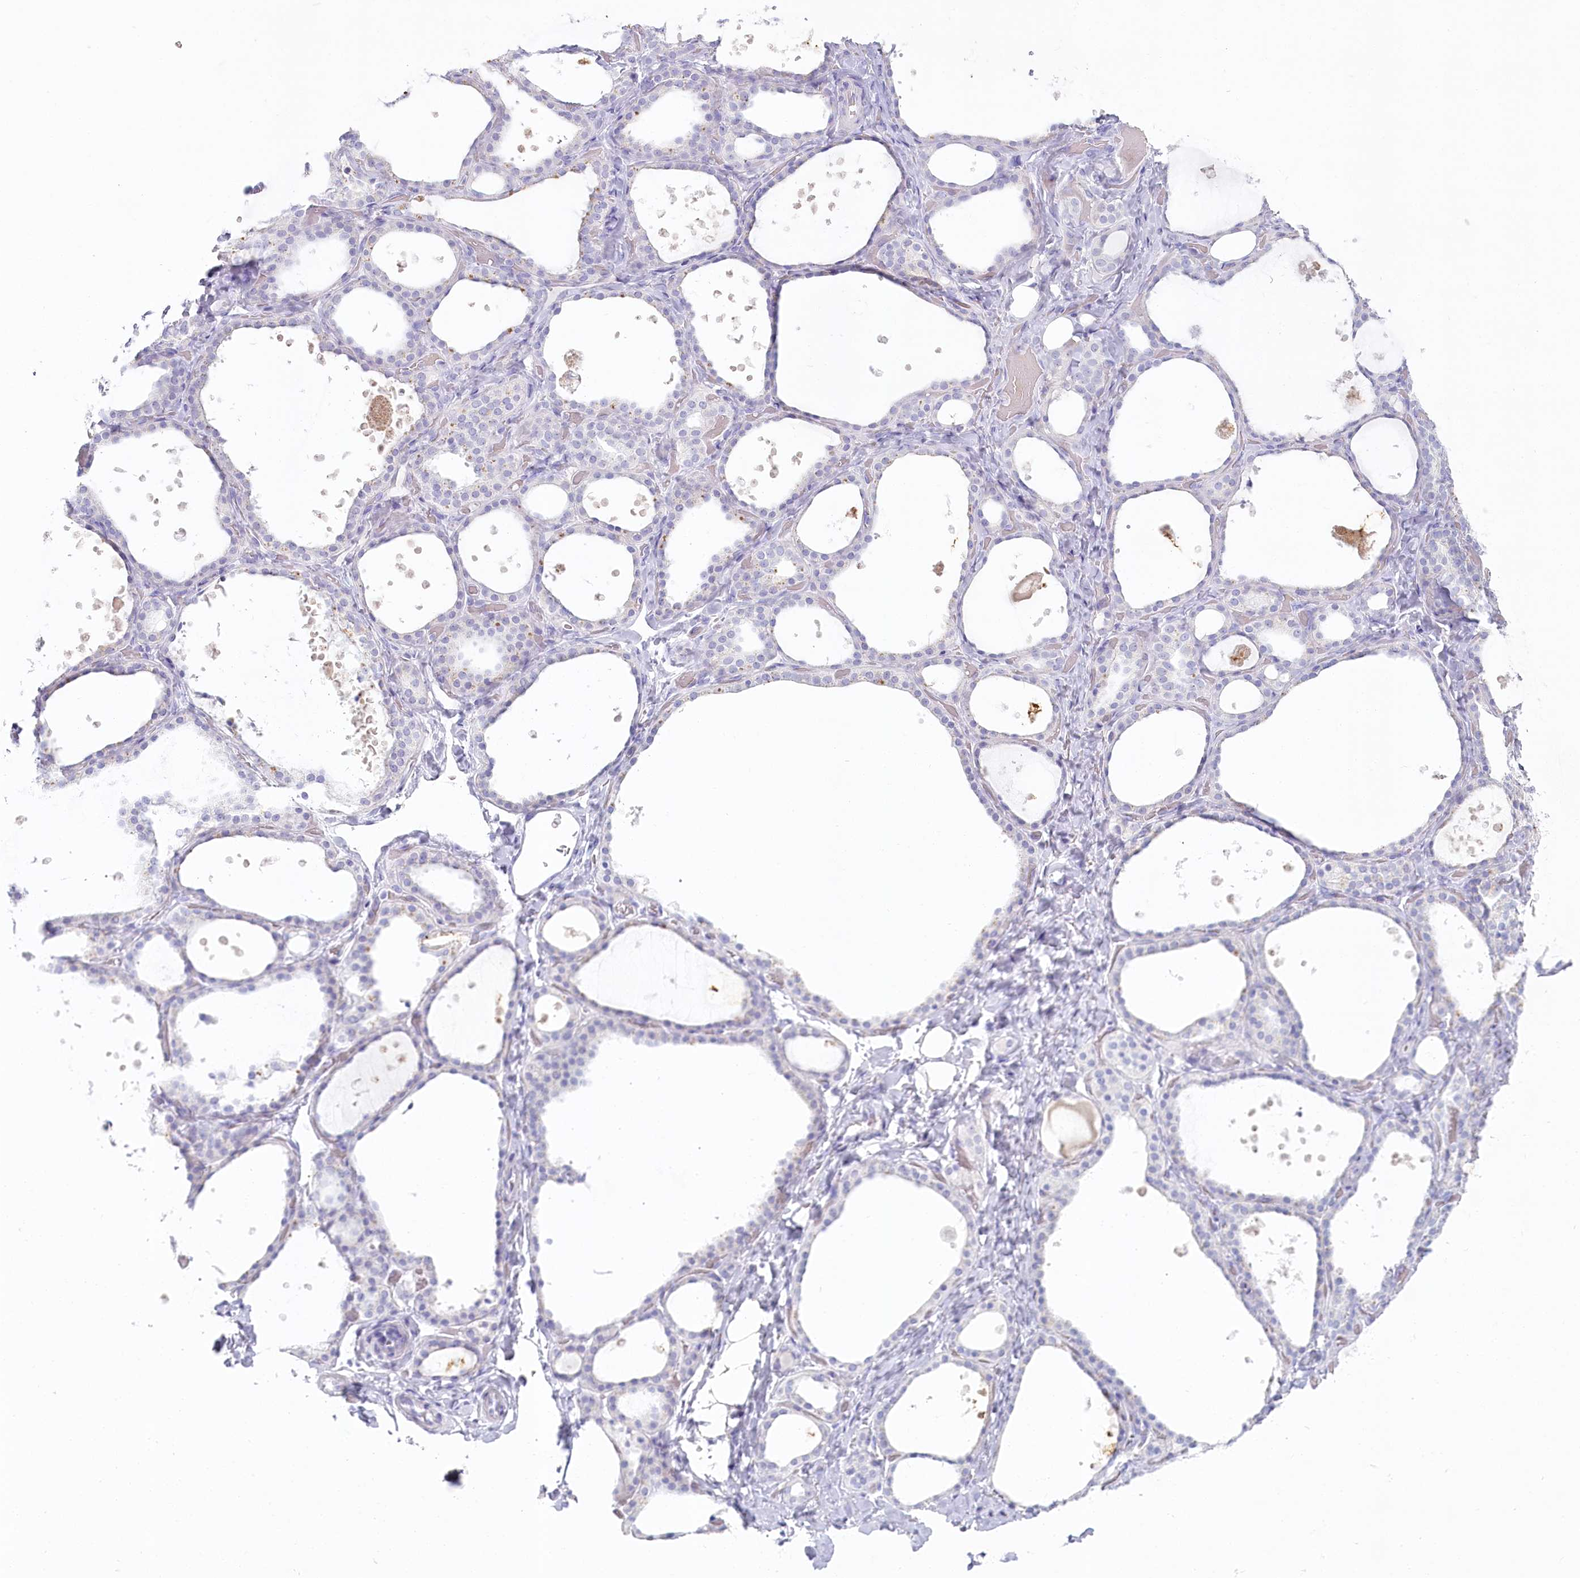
{"staining": {"intensity": "negative", "quantity": "none", "location": "none"}, "tissue": "thyroid gland", "cell_type": "Glandular cells", "image_type": "normal", "snomed": [{"axis": "morphology", "description": "Normal tissue, NOS"}, {"axis": "topography", "description": "Thyroid gland"}], "caption": "Glandular cells show no significant expression in unremarkable thyroid gland. (DAB (3,3'-diaminobenzidine) immunohistochemistry (IHC) with hematoxylin counter stain).", "gene": "IFIT5", "patient": {"sex": "female", "age": 44}}